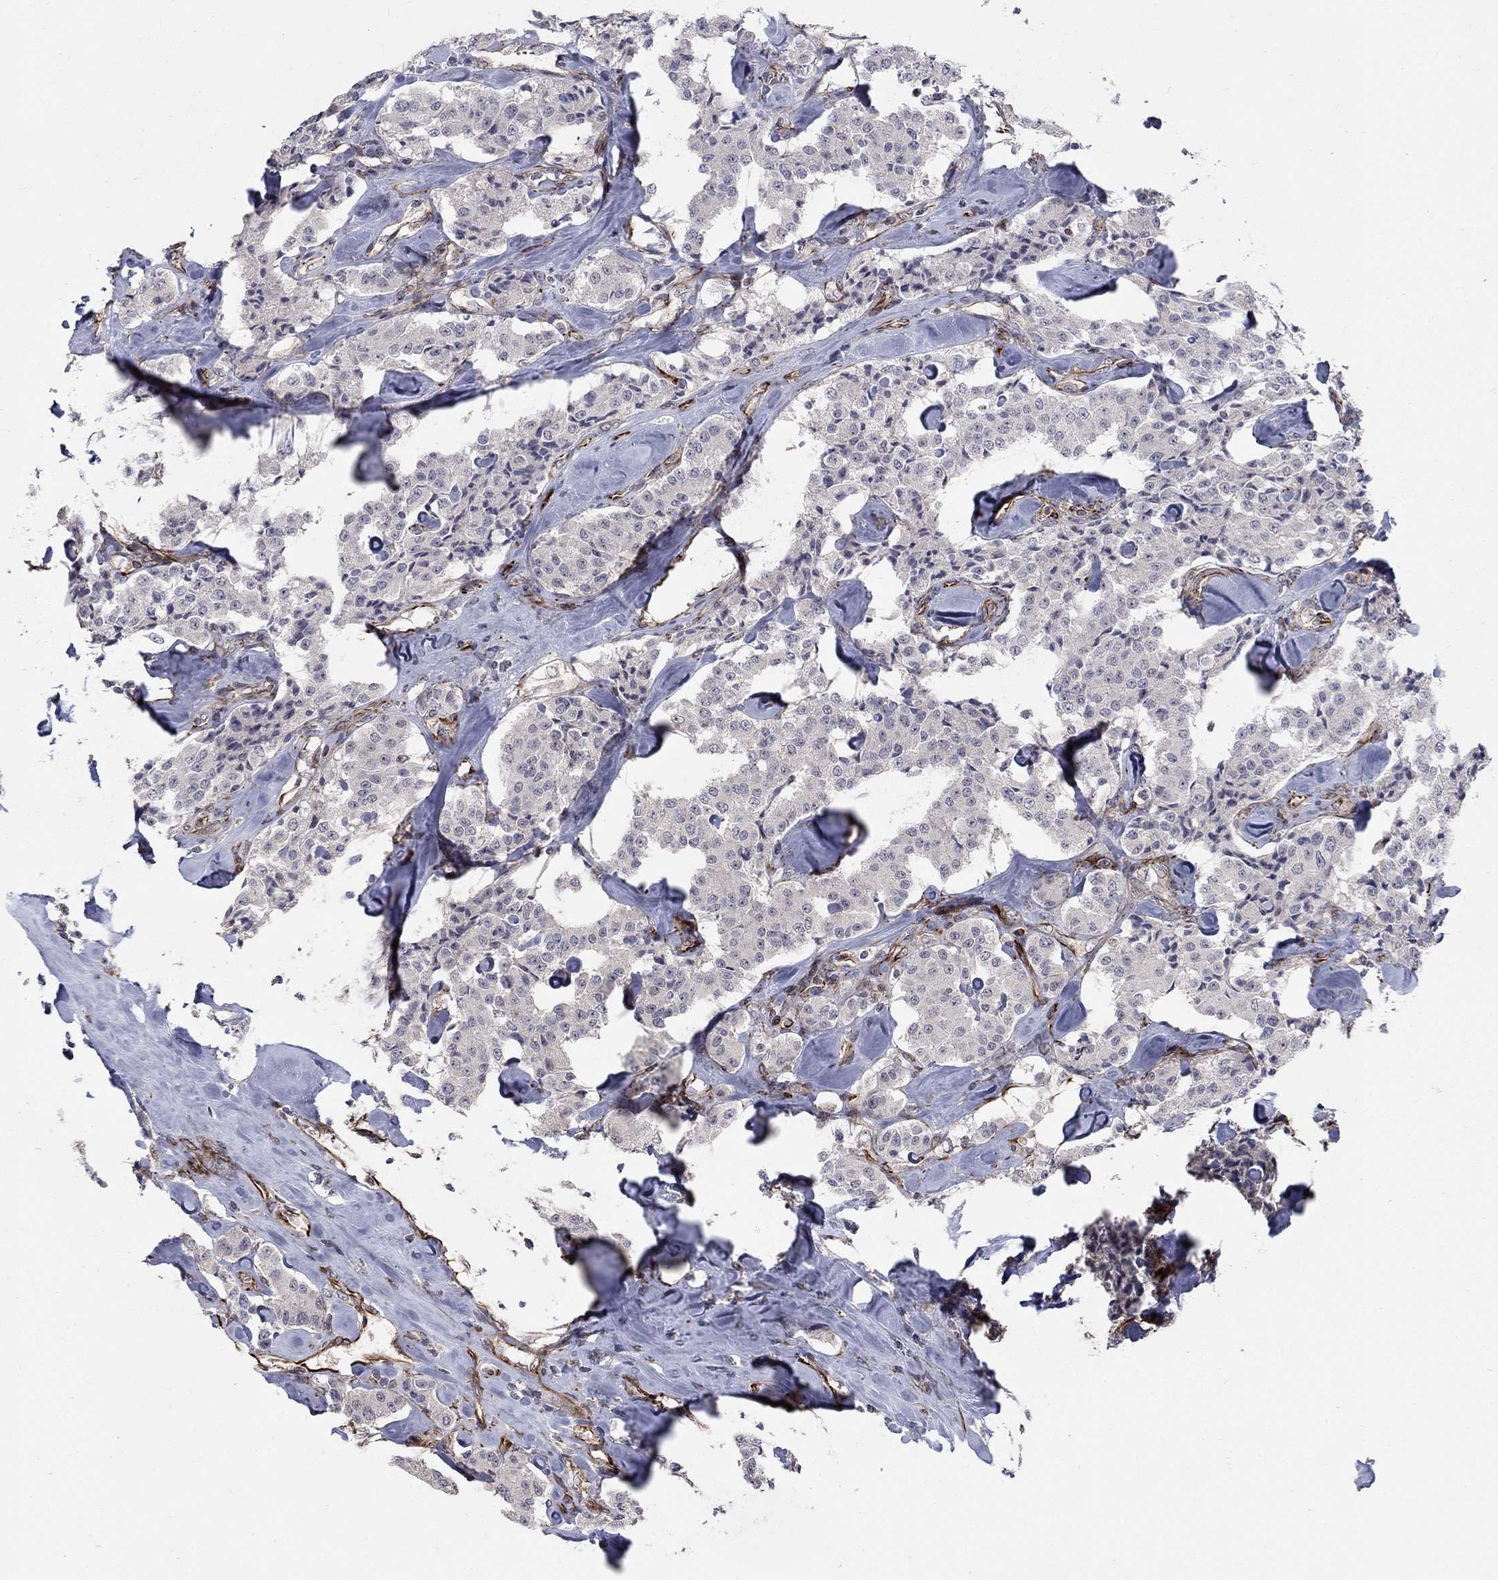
{"staining": {"intensity": "negative", "quantity": "none", "location": "none"}, "tissue": "carcinoid", "cell_type": "Tumor cells", "image_type": "cancer", "snomed": [{"axis": "morphology", "description": "Carcinoid, malignant, NOS"}, {"axis": "topography", "description": "Pancreas"}], "caption": "IHC micrograph of carcinoid stained for a protein (brown), which exhibits no expression in tumor cells.", "gene": "MSRA", "patient": {"sex": "male", "age": 41}}